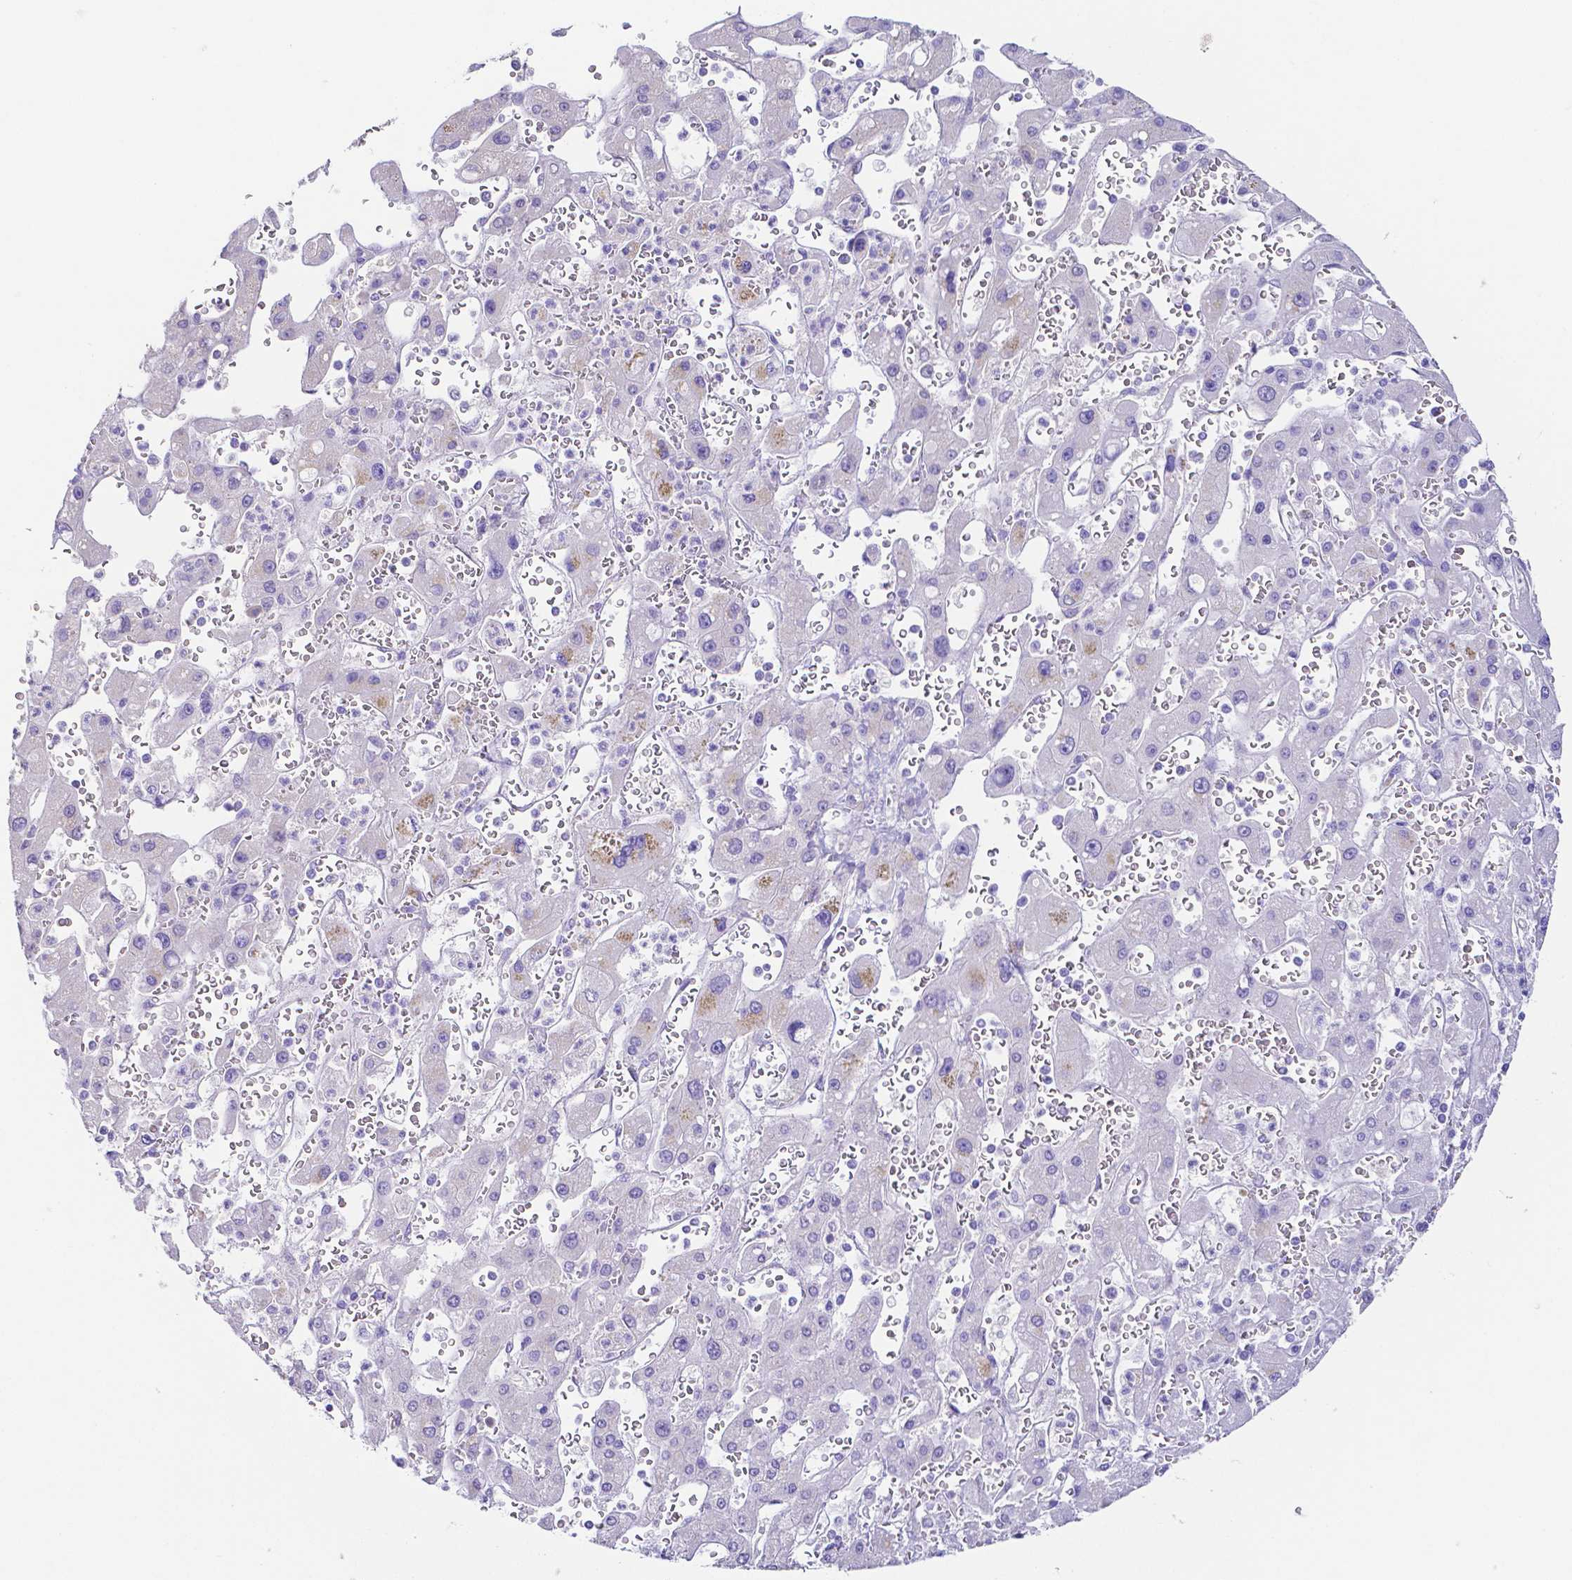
{"staining": {"intensity": "negative", "quantity": "none", "location": "none"}, "tissue": "liver cancer", "cell_type": "Tumor cells", "image_type": "cancer", "snomed": [{"axis": "morphology", "description": "Carcinoma, Hepatocellular, NOS"}, {"axis": "topography", "description": "Liver"}], "caption": "IHC of hepatocellular carcinoma (liver) demonstrates no staining in tumor cells.", "gene": "PKP3", "patient": {"sex": "female", "age": 73}}